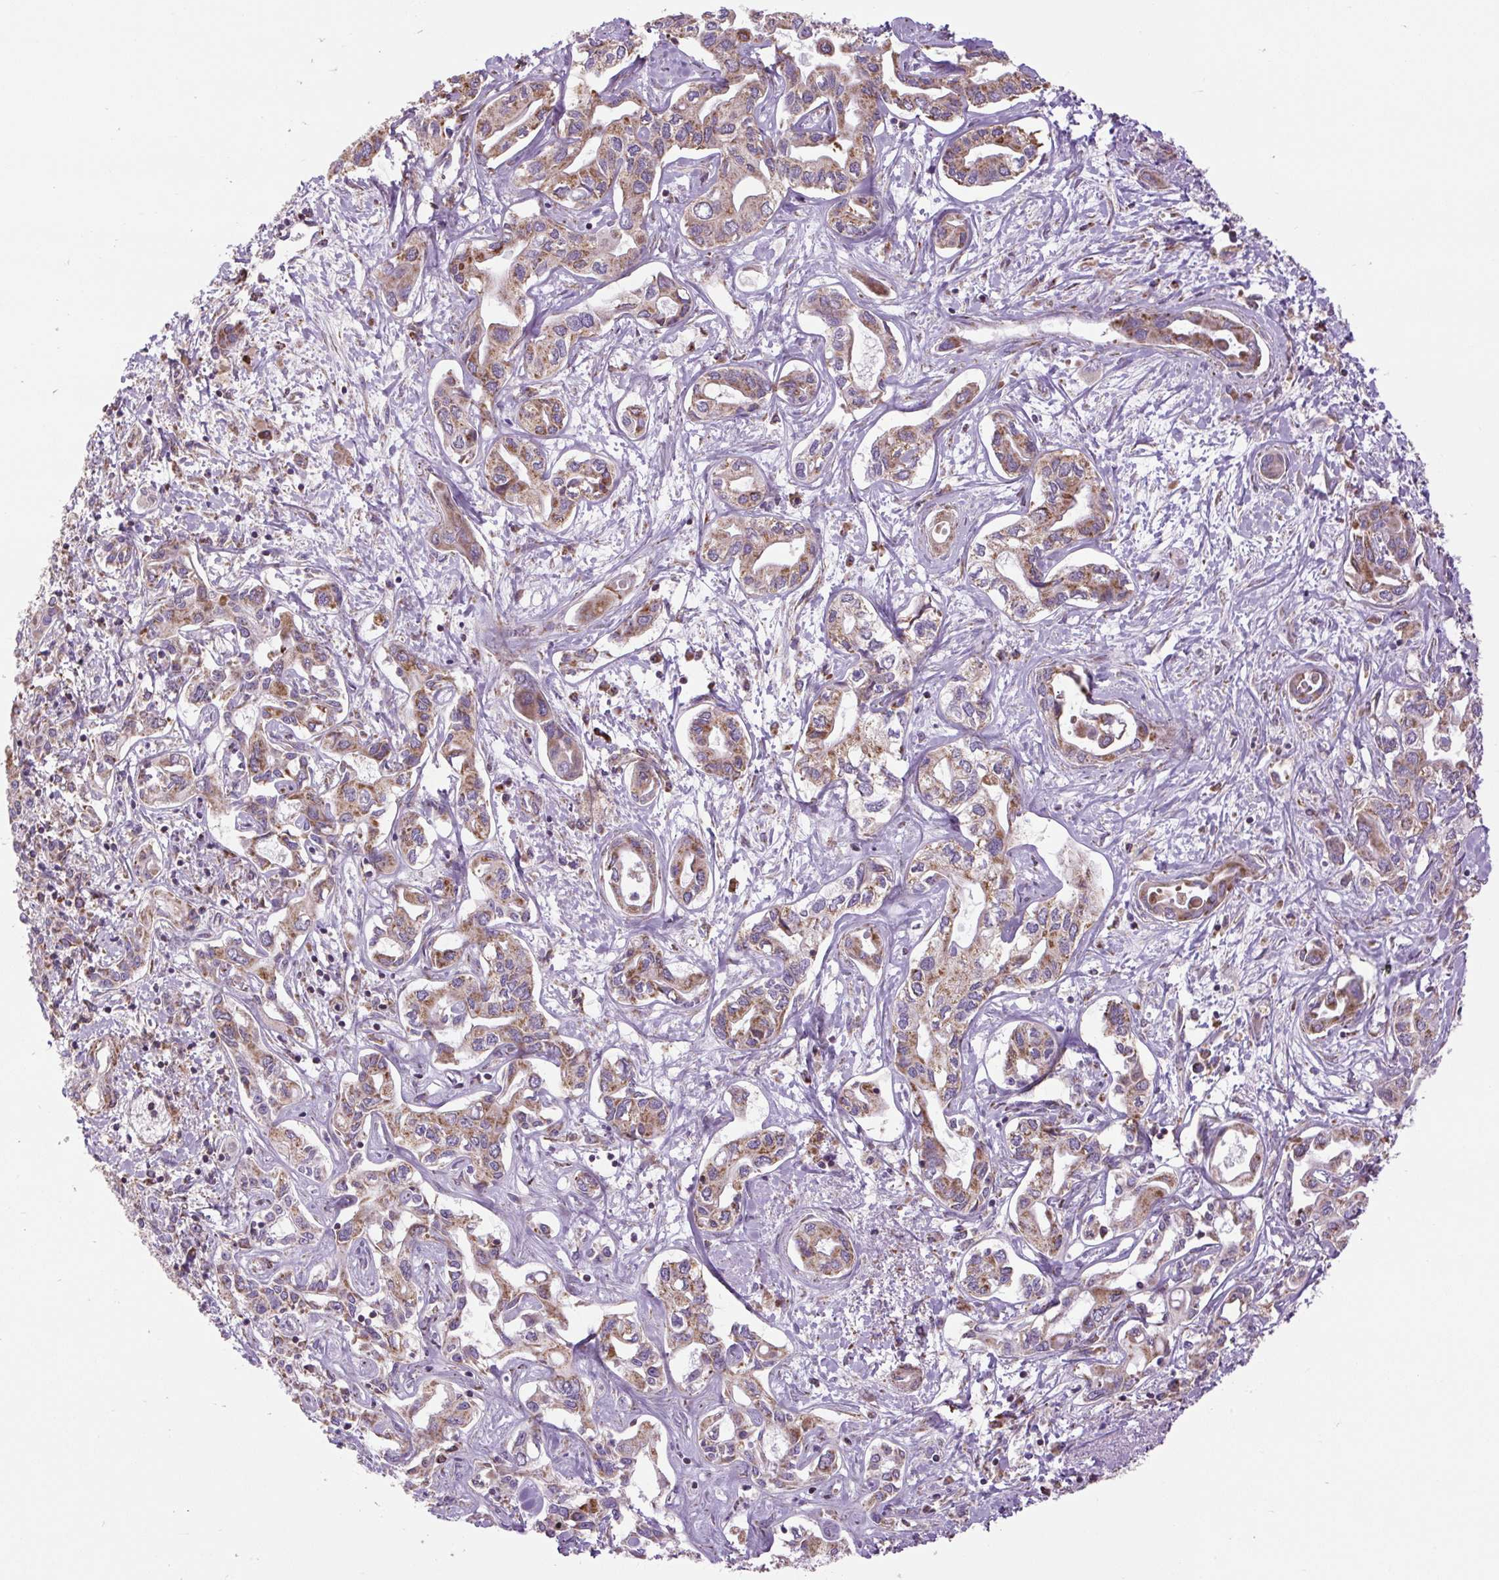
{"staining": {"intensity": "moderate", "quantity": "25%-75%", "location": "cytoplasmic/membranous"}, "tissue": "liver cancer", "cell_type": "Tumor cells", "image_type": "cancer", "snomed": [{"axis": "morphology", "description": "Cholangiocarcinoma"}, {"axis": "topography", "description": "Liver"}], "caption": "A brown stain labels moderate cytoplasmic/membranous positivity of a protein in liver cancer tumor cells.", "gene": "PLCG1", "patient": {"sex": "female", "age": 64}}